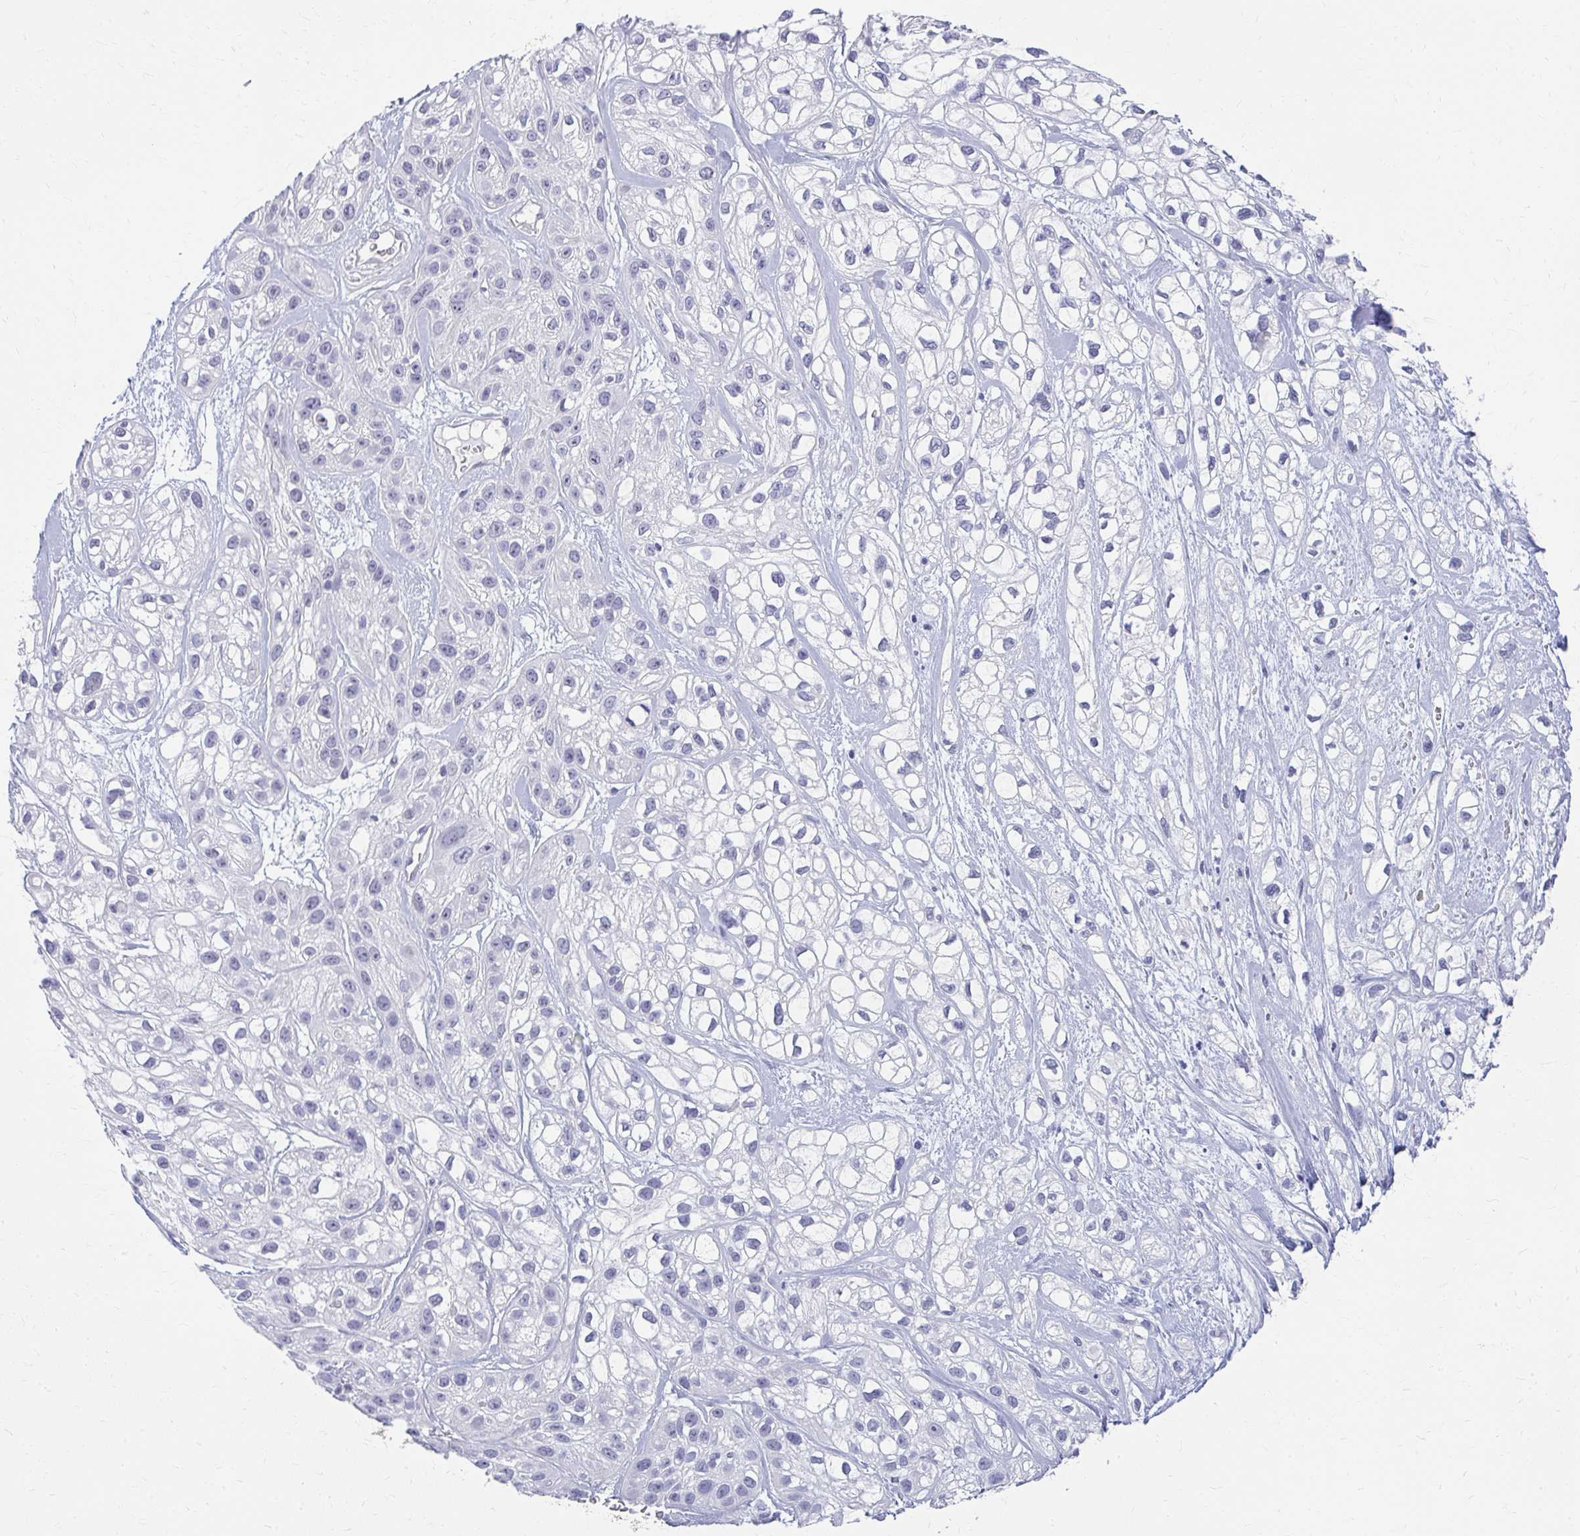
{"staining": {"intensity": "negative", "quantity": "none", "location": "none"}, "tissue": "skin cancer", "cell_type": "Tumor cells", "image_type": "cancer", "snomed": [{"axis": "morphology", "description": "Squamous cell carcinoma, NOS"}, {"axis": "topography", "description": "Skin"}], "caption": "Protein analysis of squamous cell carcinoma (skin) demonstrates no significant expression in tumor cells.", "gene": "TEX33", "patient": {"sex": "male", "age": 82}}